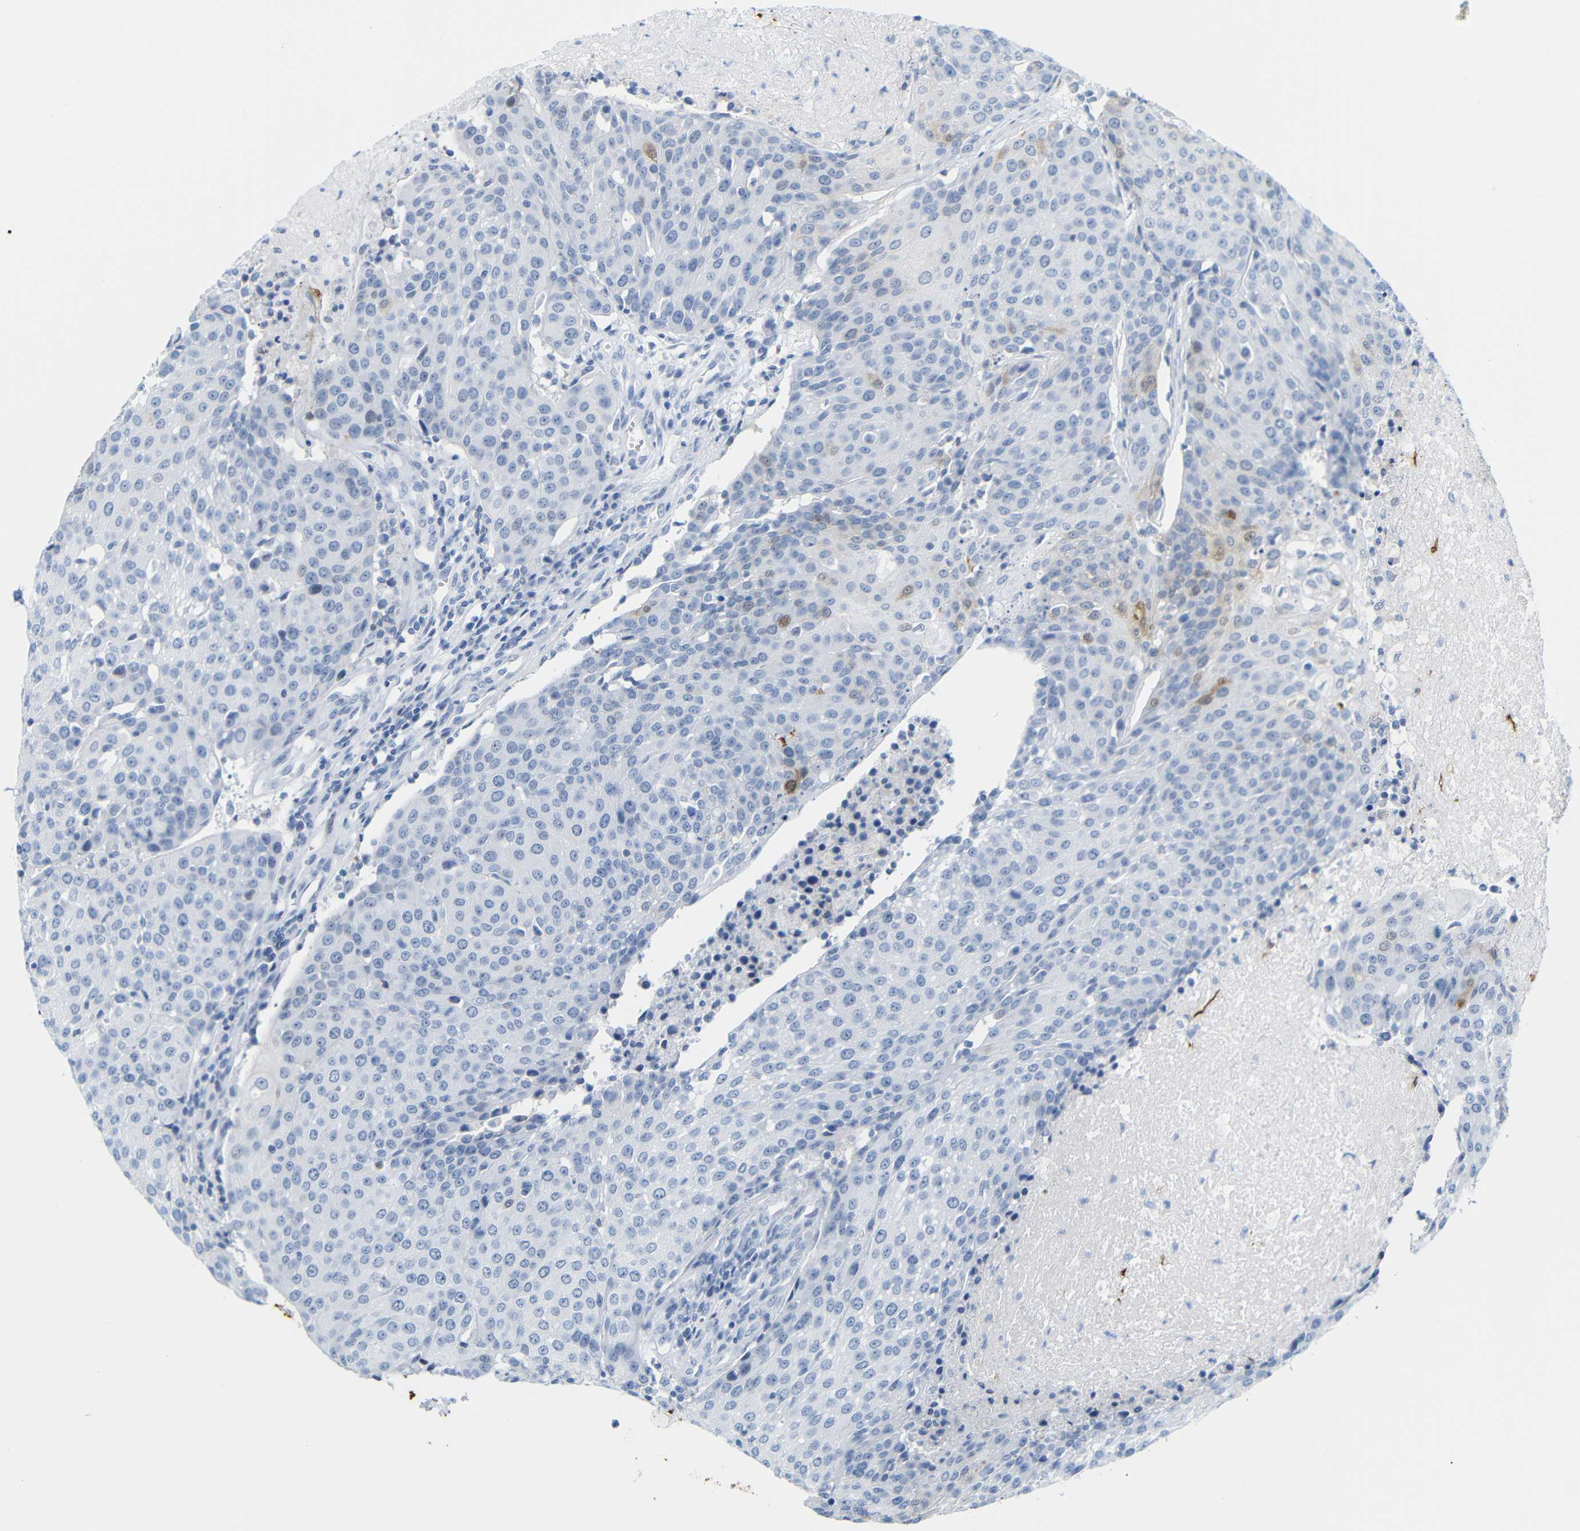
{"staining": {"intensity": "moderate", "quantity": "<25%", "location": "cytoplasmic/membranous,nuclear"}, "tissue": "urothelial cancer", "cell_type": "Tumor cells", "image_type": "cancer", "snomed": [{"axis": "morphology", "description": "Urothelial carcinoma, High grade"}, {"axis": "topography", "description": "Urinary bladder"}], "caption": "Protein positivity by immunohistochemistry (IHC) demonstrates moderate cytoplasmic/membranous and nuclear expression in approximately <25% of tumor cells in urothelial carcinoma (high-grade).", "gene": "MT1A", "patient": {"sex": "female", "age": 85}}